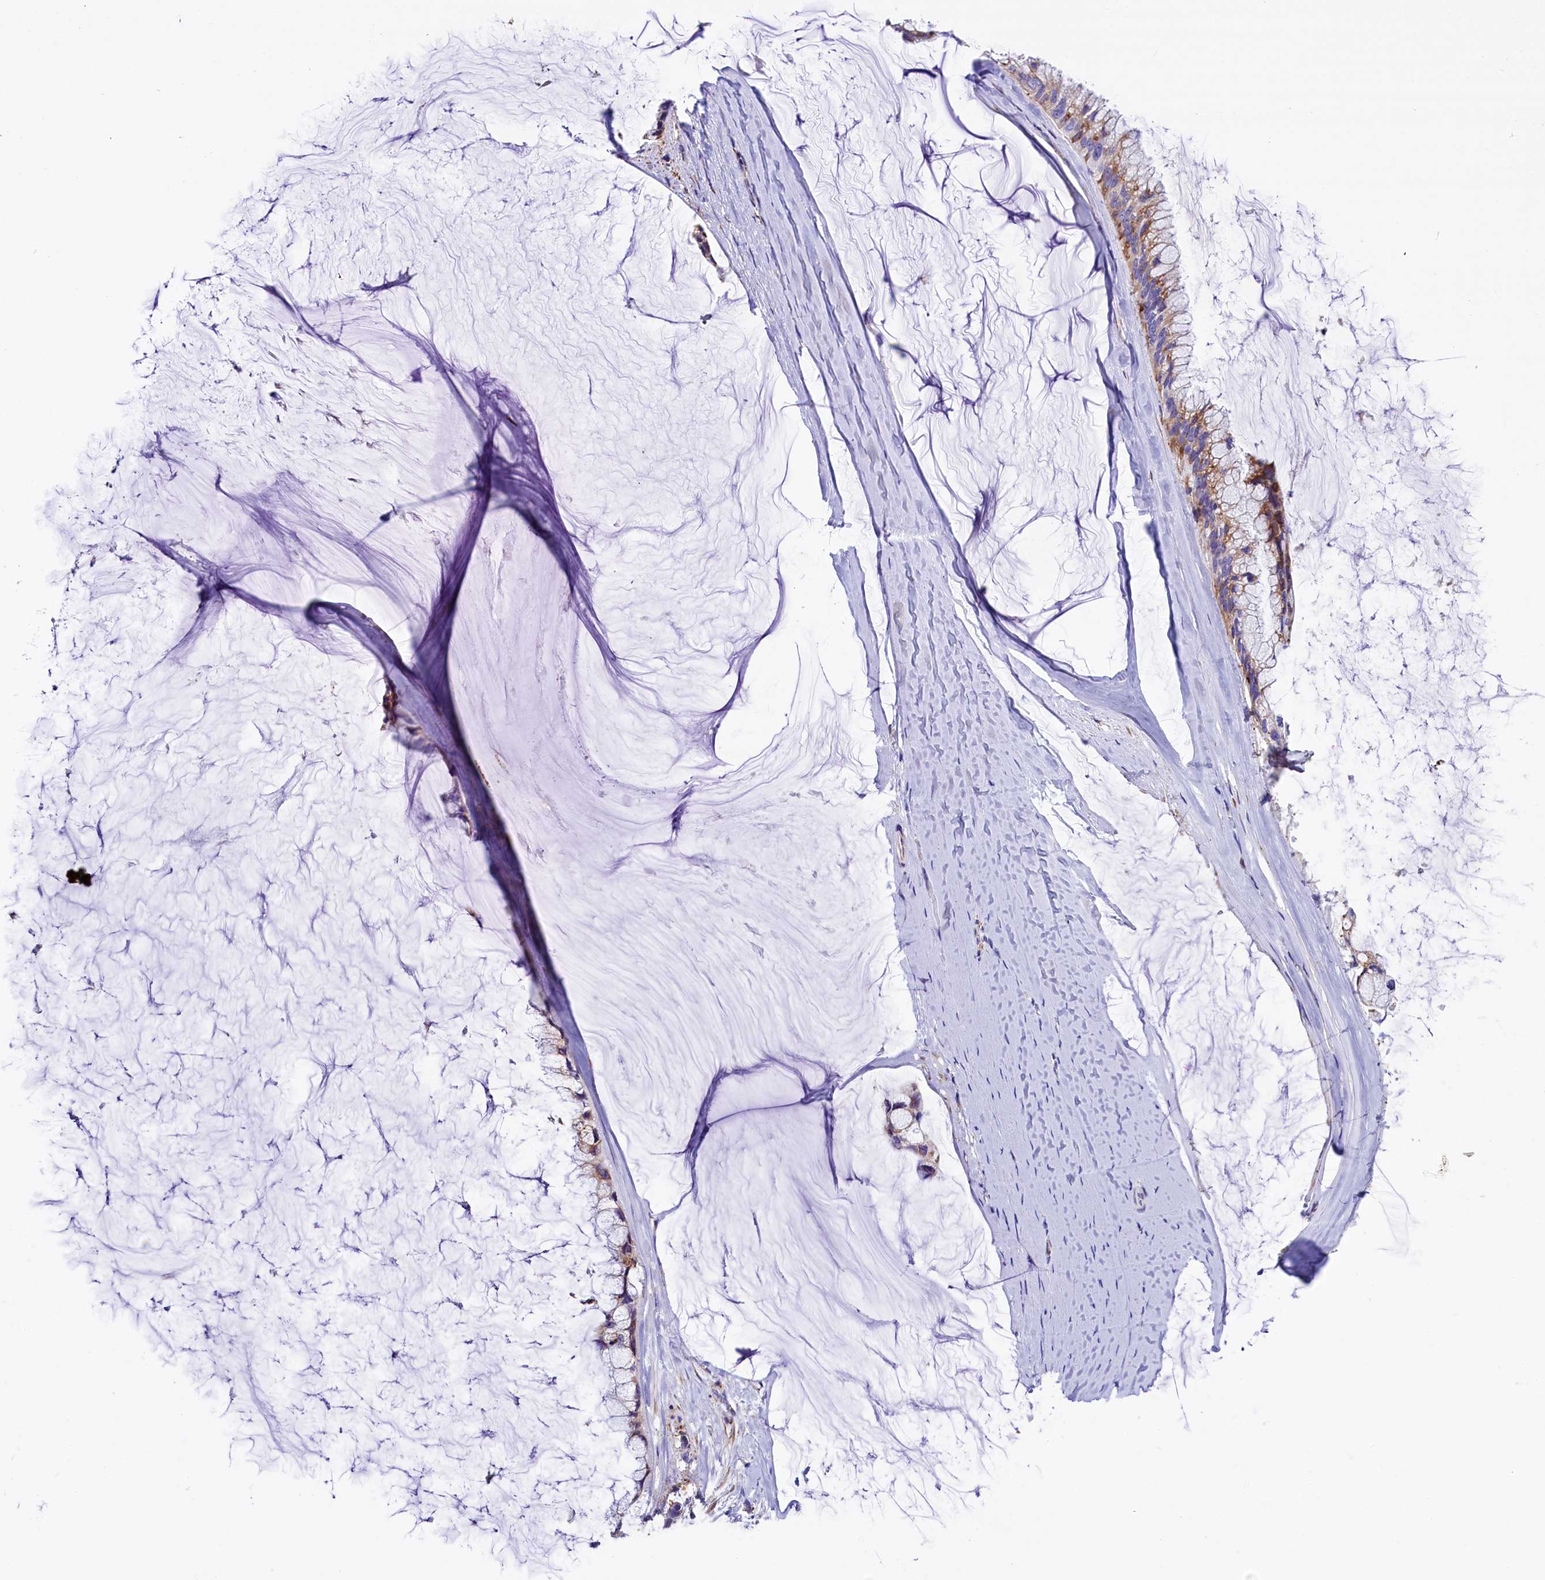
{"staining": {"intensity": "weak", "quantity": ">75%", "location": "cytoplasmic/membranous"}, "tissue": "ovarian cancer", "cell_type": "Tumor cells", "image_type": "cancer", "snomed": [{"axis": "morphology", "description": "Cystadenocarcinoma, mucinous, NOS"}, {"axis": "topography", "description": "Ovary"}], "caption": "Protein staining reveals weak cytoplasmic/membranous staining in approximately >75% of tumor cells in ovarian mucinous cystadenocarcinoma.", "gene": "CMTR2", "patient": {"sex": "female", "age": 39}}